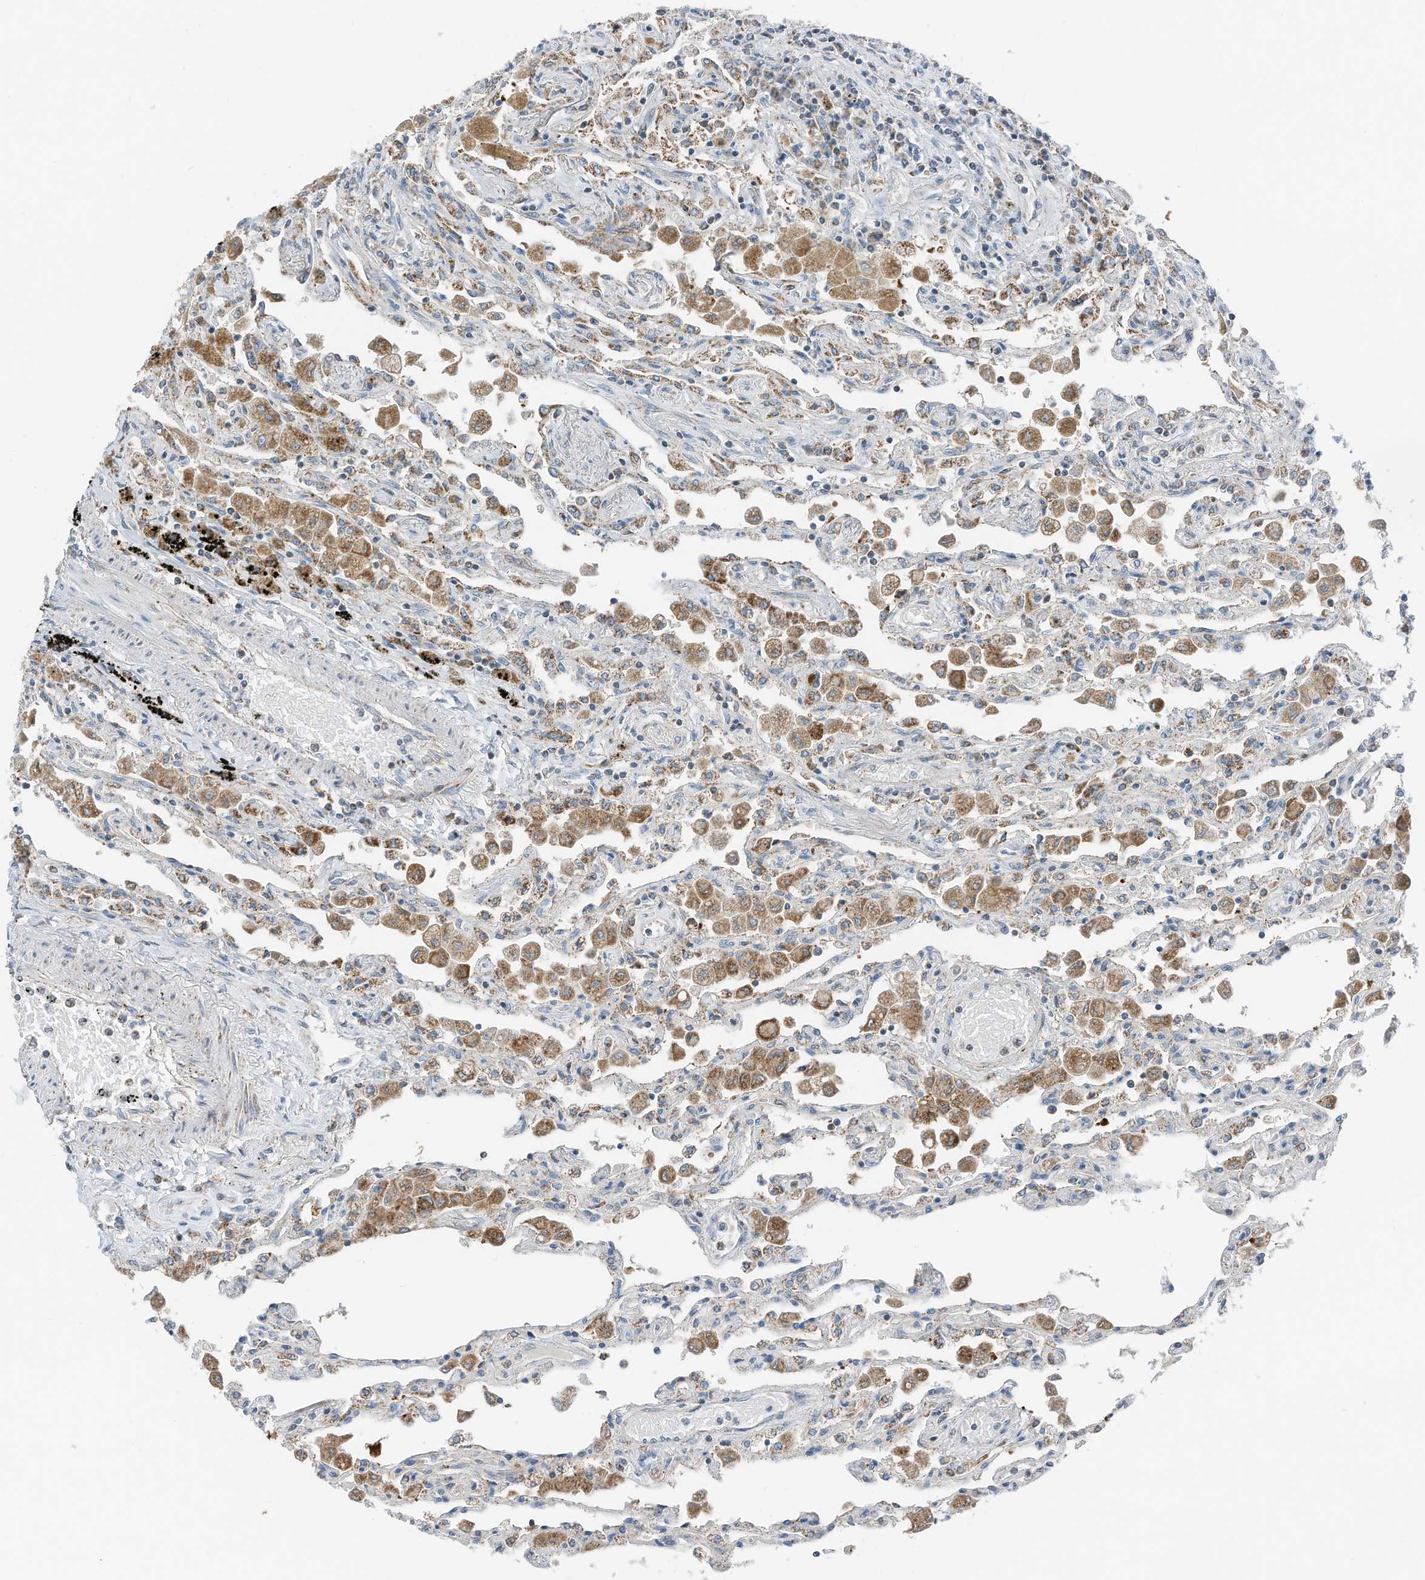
{"staining": {"intensity": "moderate", "quantity": "<25%", "location": "cytoplasmic/membranous"}, "tissue": "lung", "cell_type": "Alveolar cells", "image_type": "normal", "snomed": [{"axis": "morphology", "description": "Normal tissue, NOS"}, {"axis": "topography", "description": "Bronchus"}, {"axis": "topography", "description": "Lung"}], "caption": "Immunohistochemical staining of unremarkable lung displays moderate cytoplasmic/membranous protein staining in about <25% of alveolar cells. Nuclei are stained in blue.", "gene": "RMND1", "patient": {"sex": "female", "age": 49}}